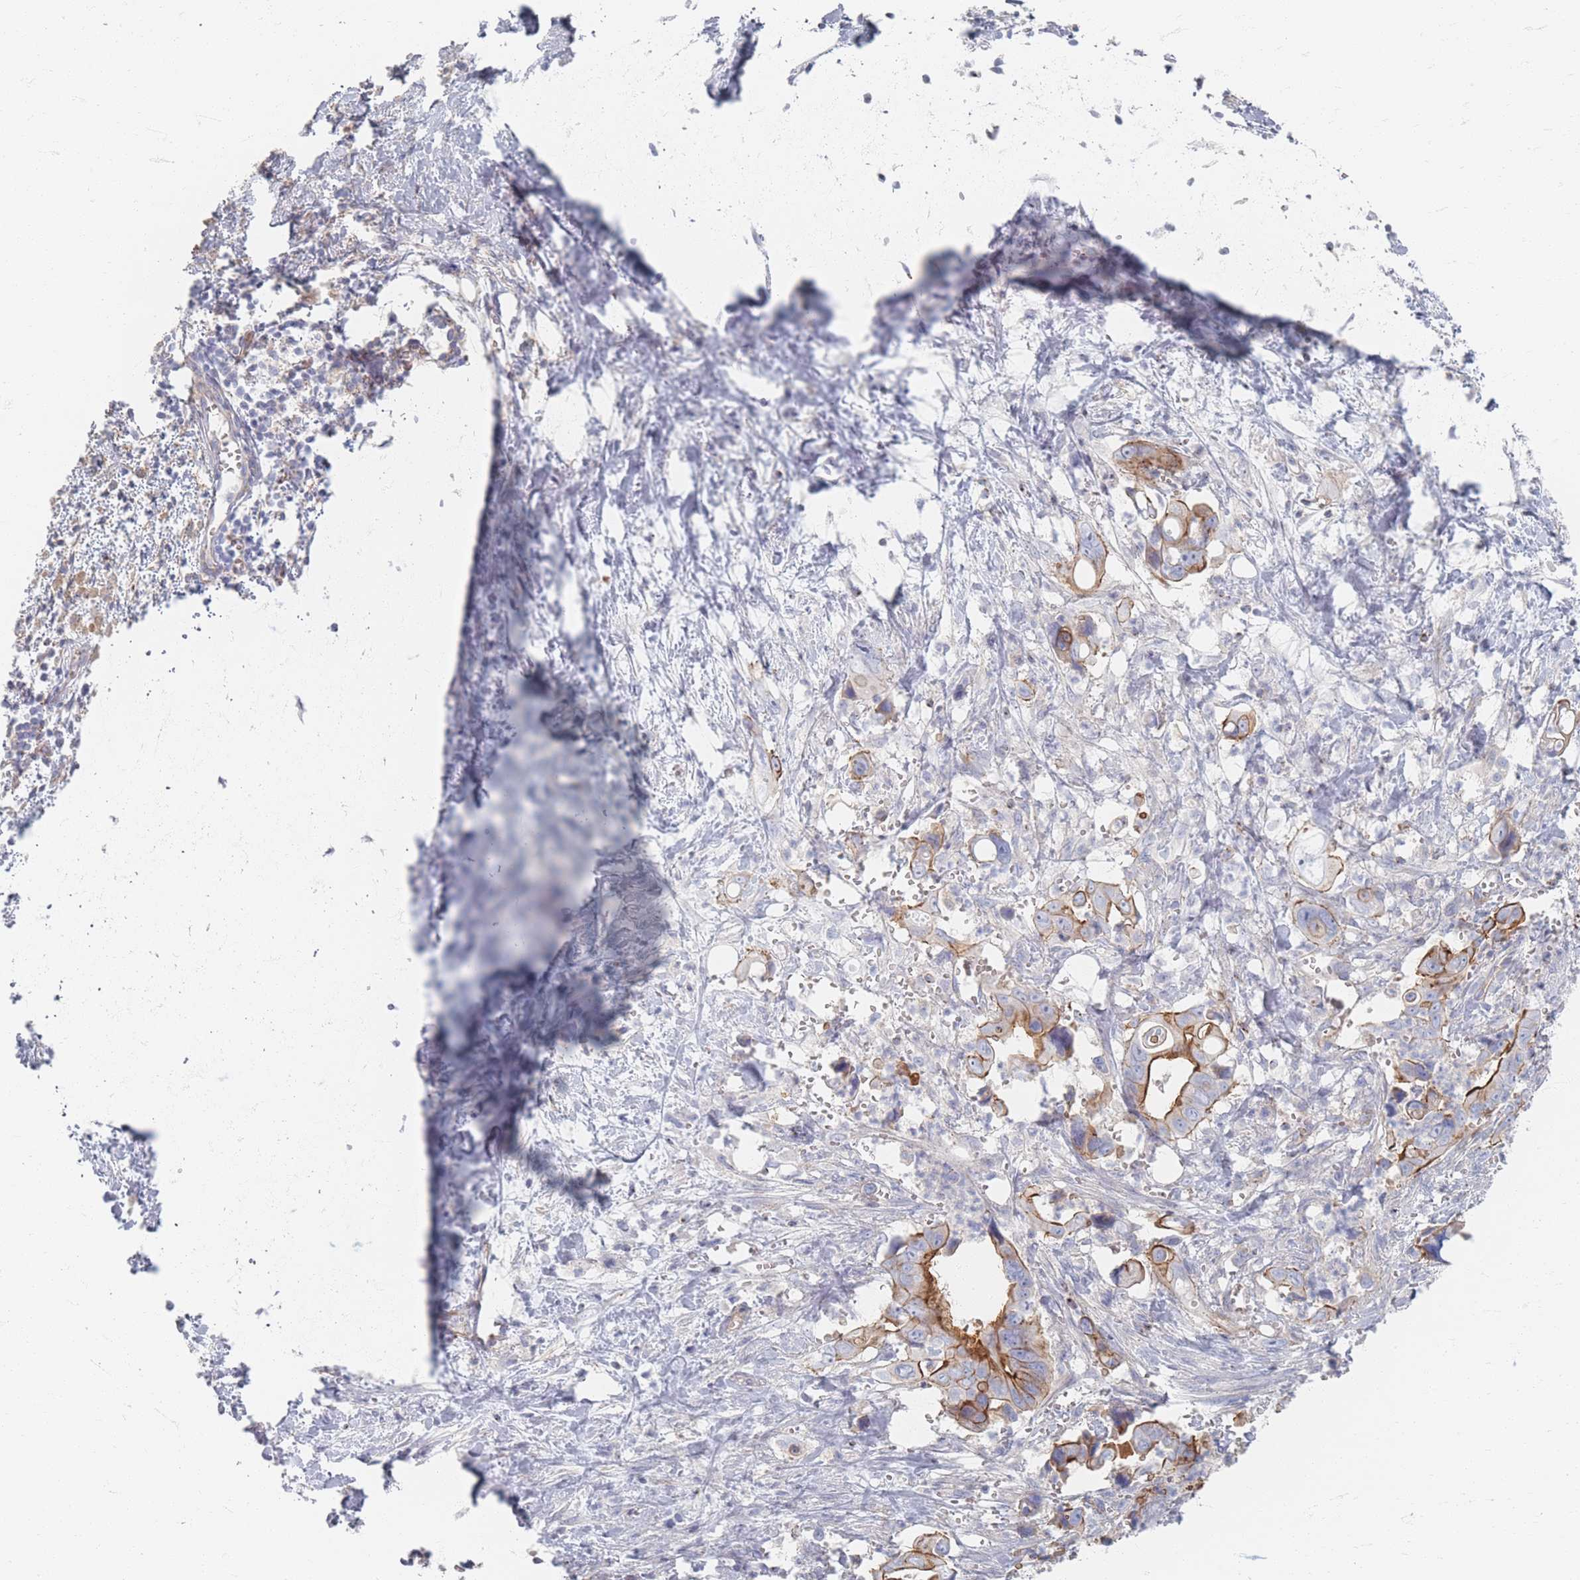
{"staining": {"intensity": "moderate", "quantity": "25%-75%", "location": "cytoplasmic/membranous"}, "tissue": "pancreatic cancer", "cell_type": "Tumor cells", "image_type": "cancer", "snomed": [{"axis": "morphology", "description": "Adenocarcinoma, NOS"}, {"axis": "topography", "description": "Pancreas"}], "caption": "This image reveals immunohistochemistry staining of human adenocarcinoma (pancreatic), with medium moderate cytoplasmic/membranous expression in about 25%-75% of tumor cells.", "gene": "GNB1", "patient": {"sex": "male", "age": 61}}